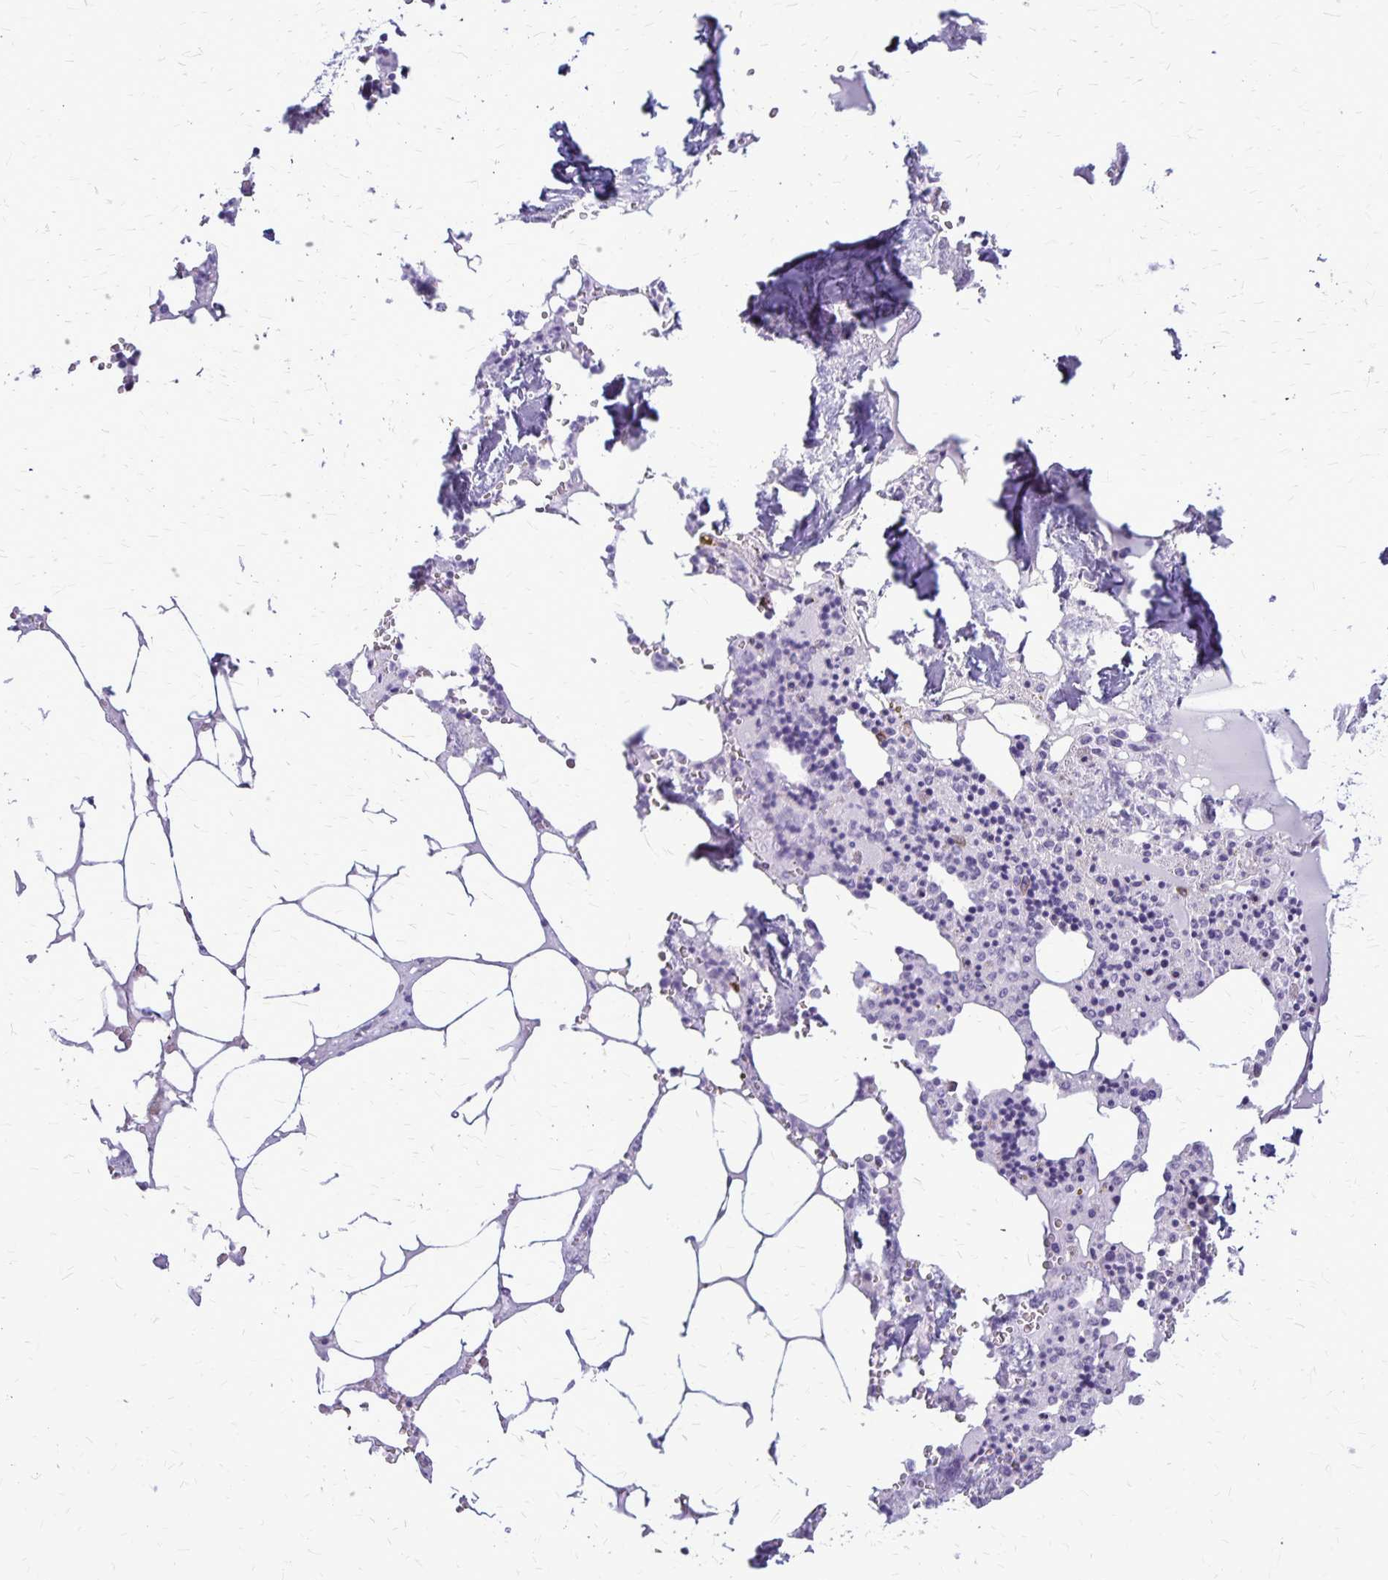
{"staining": {"intensity": "negative", "quantity": "none", "location": "none"}, "tissue": "bone marrow", "cell_type": "Hematopoietic cells", "image_type": "normal", "snomed": [{"axis": "morphology", "description": "Normal tissue, NOS"}, {"axis": "topography", "description": "Bone marrow"}], "caption": "Bone marrow was stained to show a protein in brown. There is no significant positivity in hematopoietic cells. The staining was performed using DAB to visualize the protein expression in brown, while the nuclei were stained in blue with hematoxylin (Magnification: 20x).", "gene": "RTN1", "patient": {"sex": "male", "age": 54}}